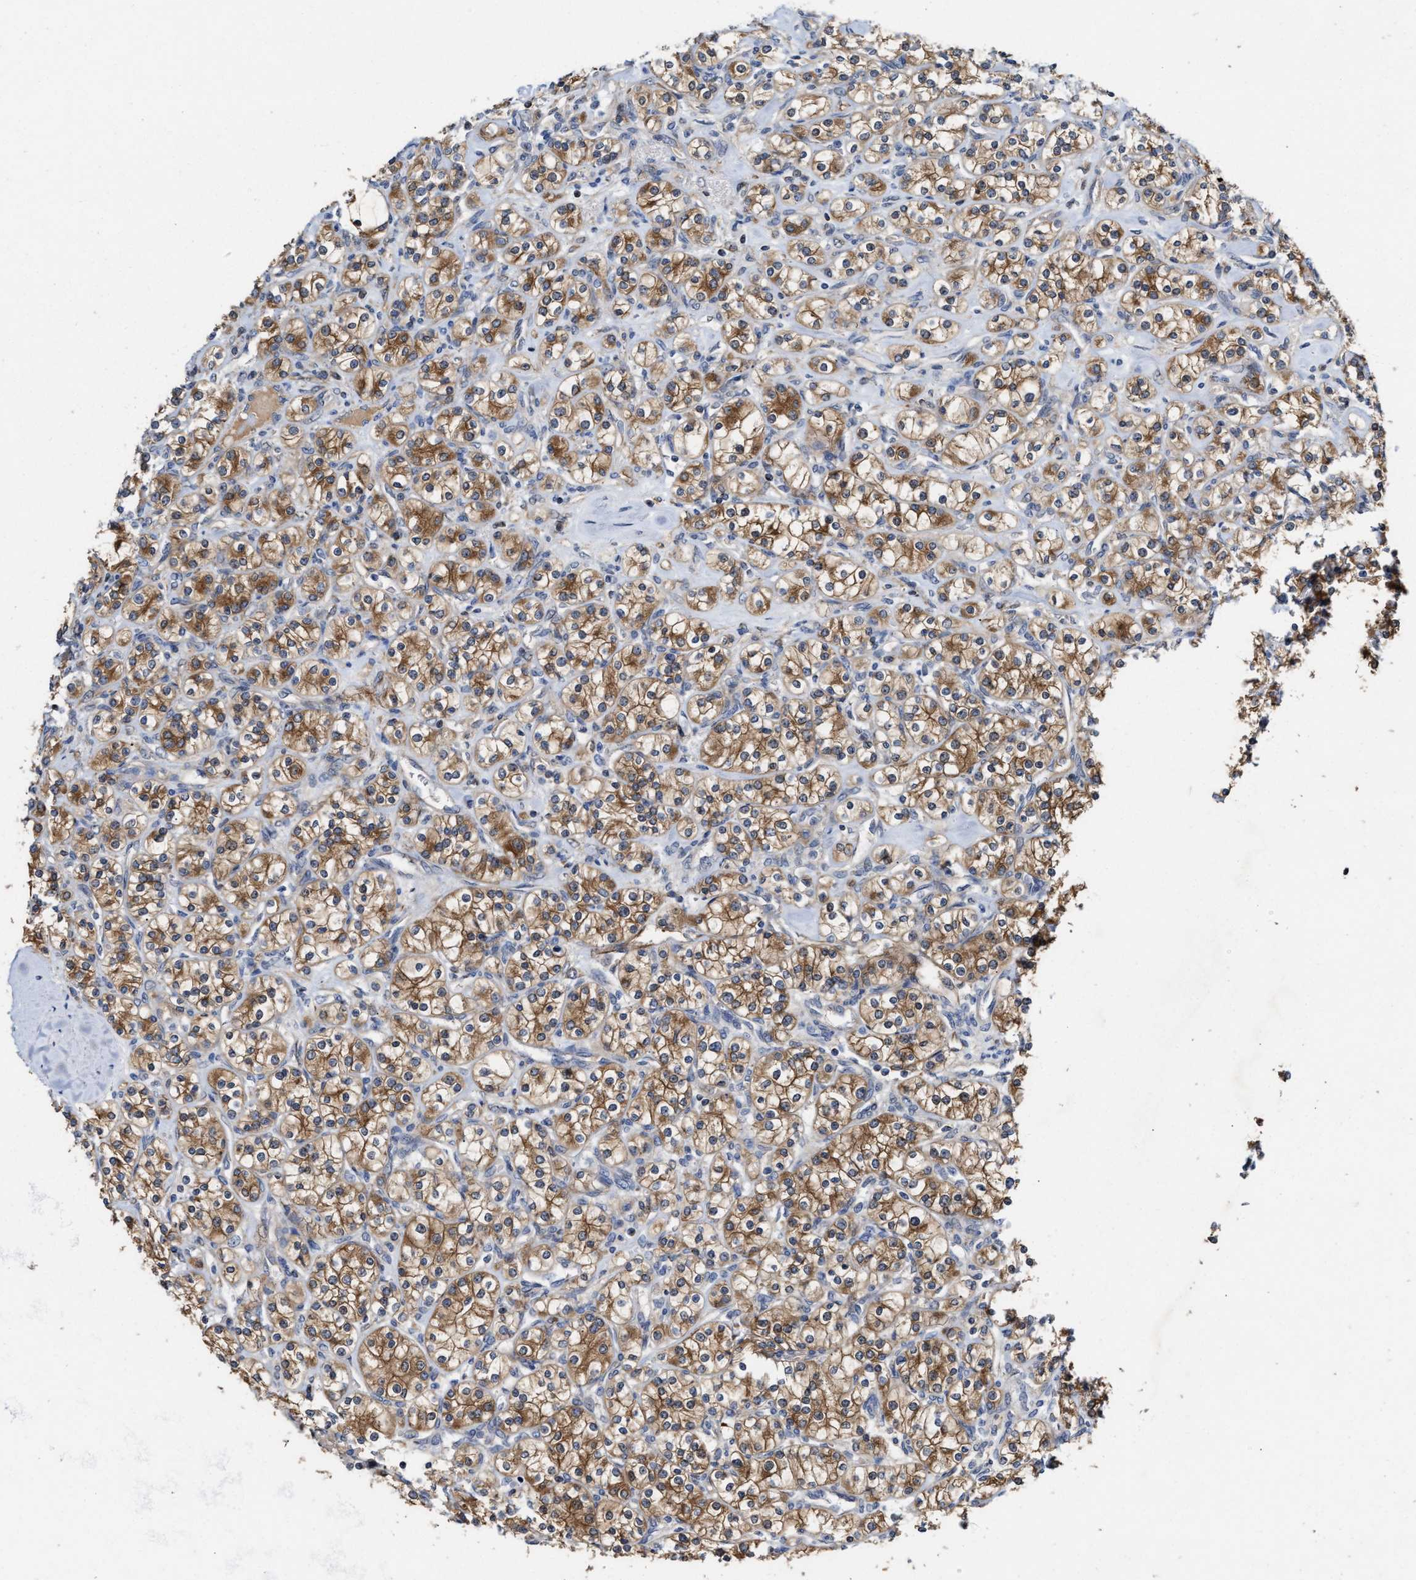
{"staining": {"intensity": "moderate", "quantity": ">75%", "location": "cytoplasmic/membranous"}, "tissue": "renal cancer", "cell_type": "Tumor cells", "image_type": "cancer", "snomed": [{"axis": "morphology", "description": "Adenocarcinoma, NOS"}, {"axis": "topography", "description": "Kidney"}], "caption": "Tumor cells display medium levels of moderate cytoplasmic/membranous positivity in about >75% of cells in renal cancer (adenocarcinoma). The protein of interest is shown in brown color, while the nuclei are stained blue.", "gene": "BBLN", "patient": {"sex": "male", "age": 77}}